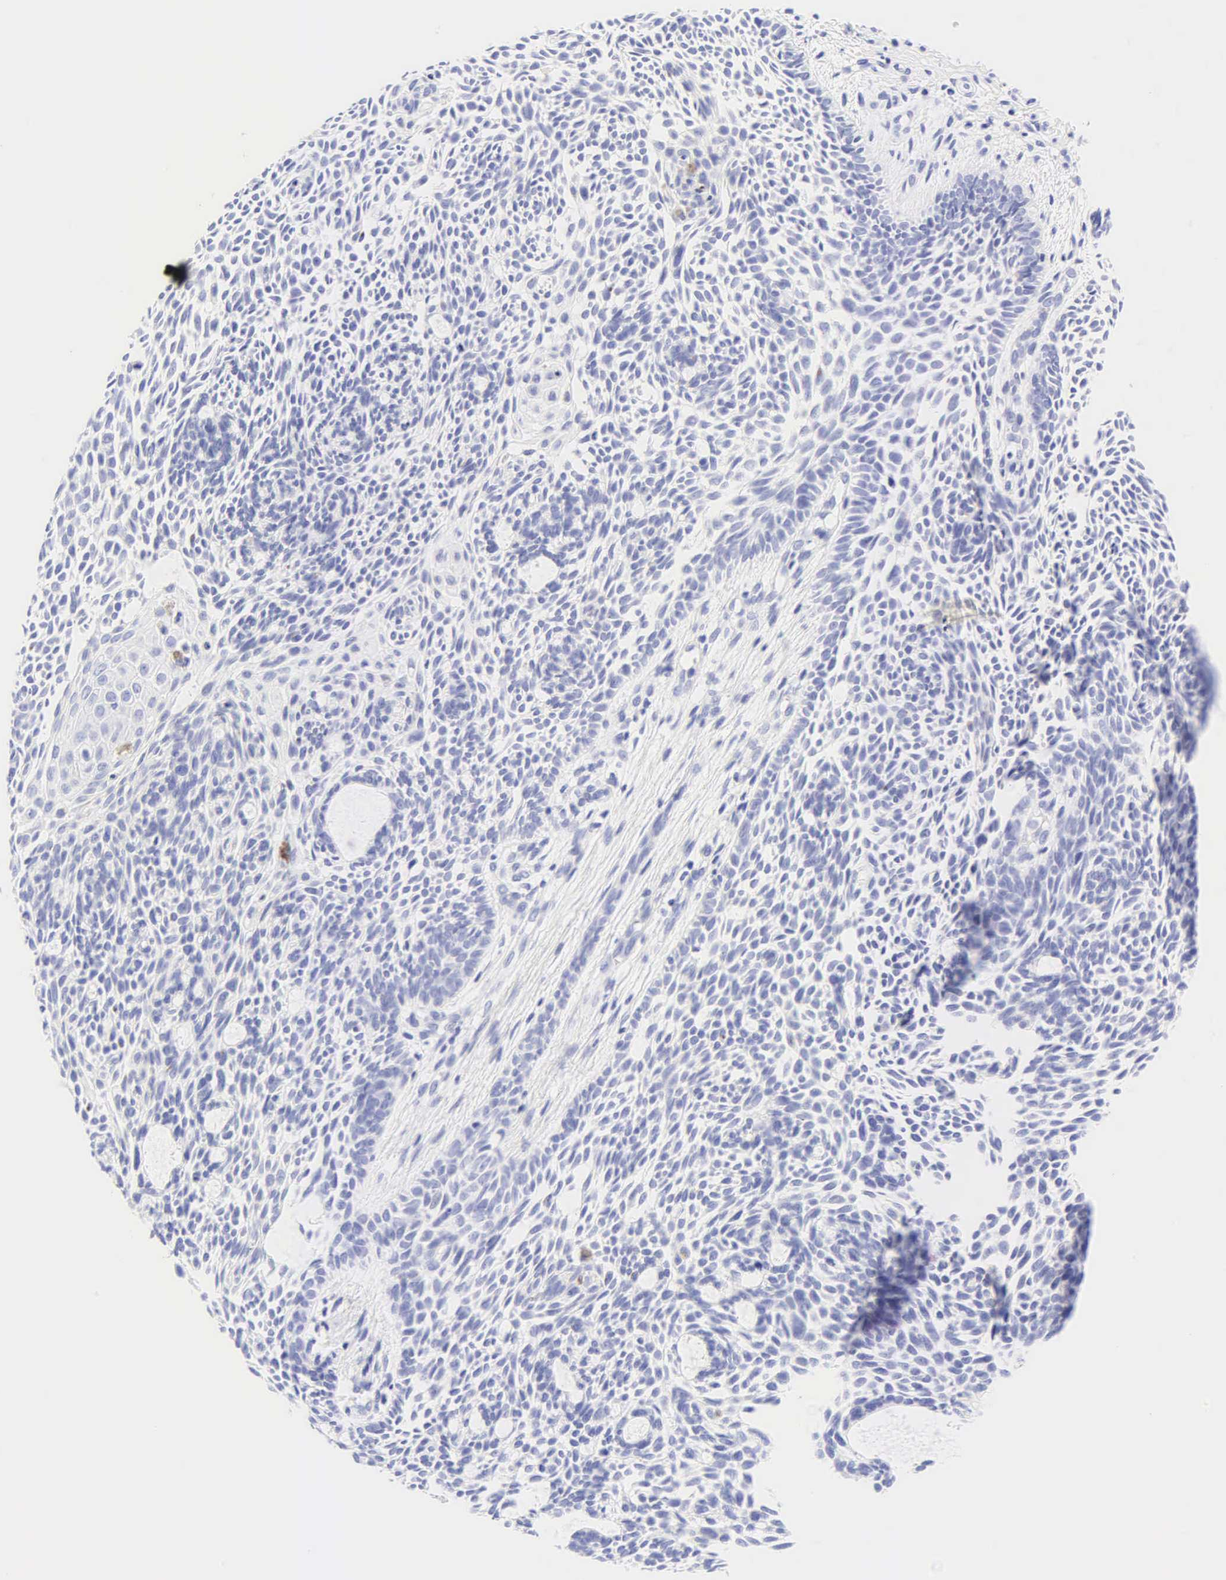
{"staining": {"intensity": "negative", "quantity": "none", "location": "none"}, "tissue": "skin cancer", "cell_type": "Tumor cells", "image_type": "cancer", "snomed": [{"axis": "morphology", "description": "Basal cell carcinoma"}, {"axis": "topography", "description": "Skin"}], "caption": "This is a histopathology image of IHC staining of skin basal cell carcinoma, which shows no expression in tumor cells. Nuclei are stained in blue.", "gene": "KRT20", "patient": {"sex": "male", "age": 58}}